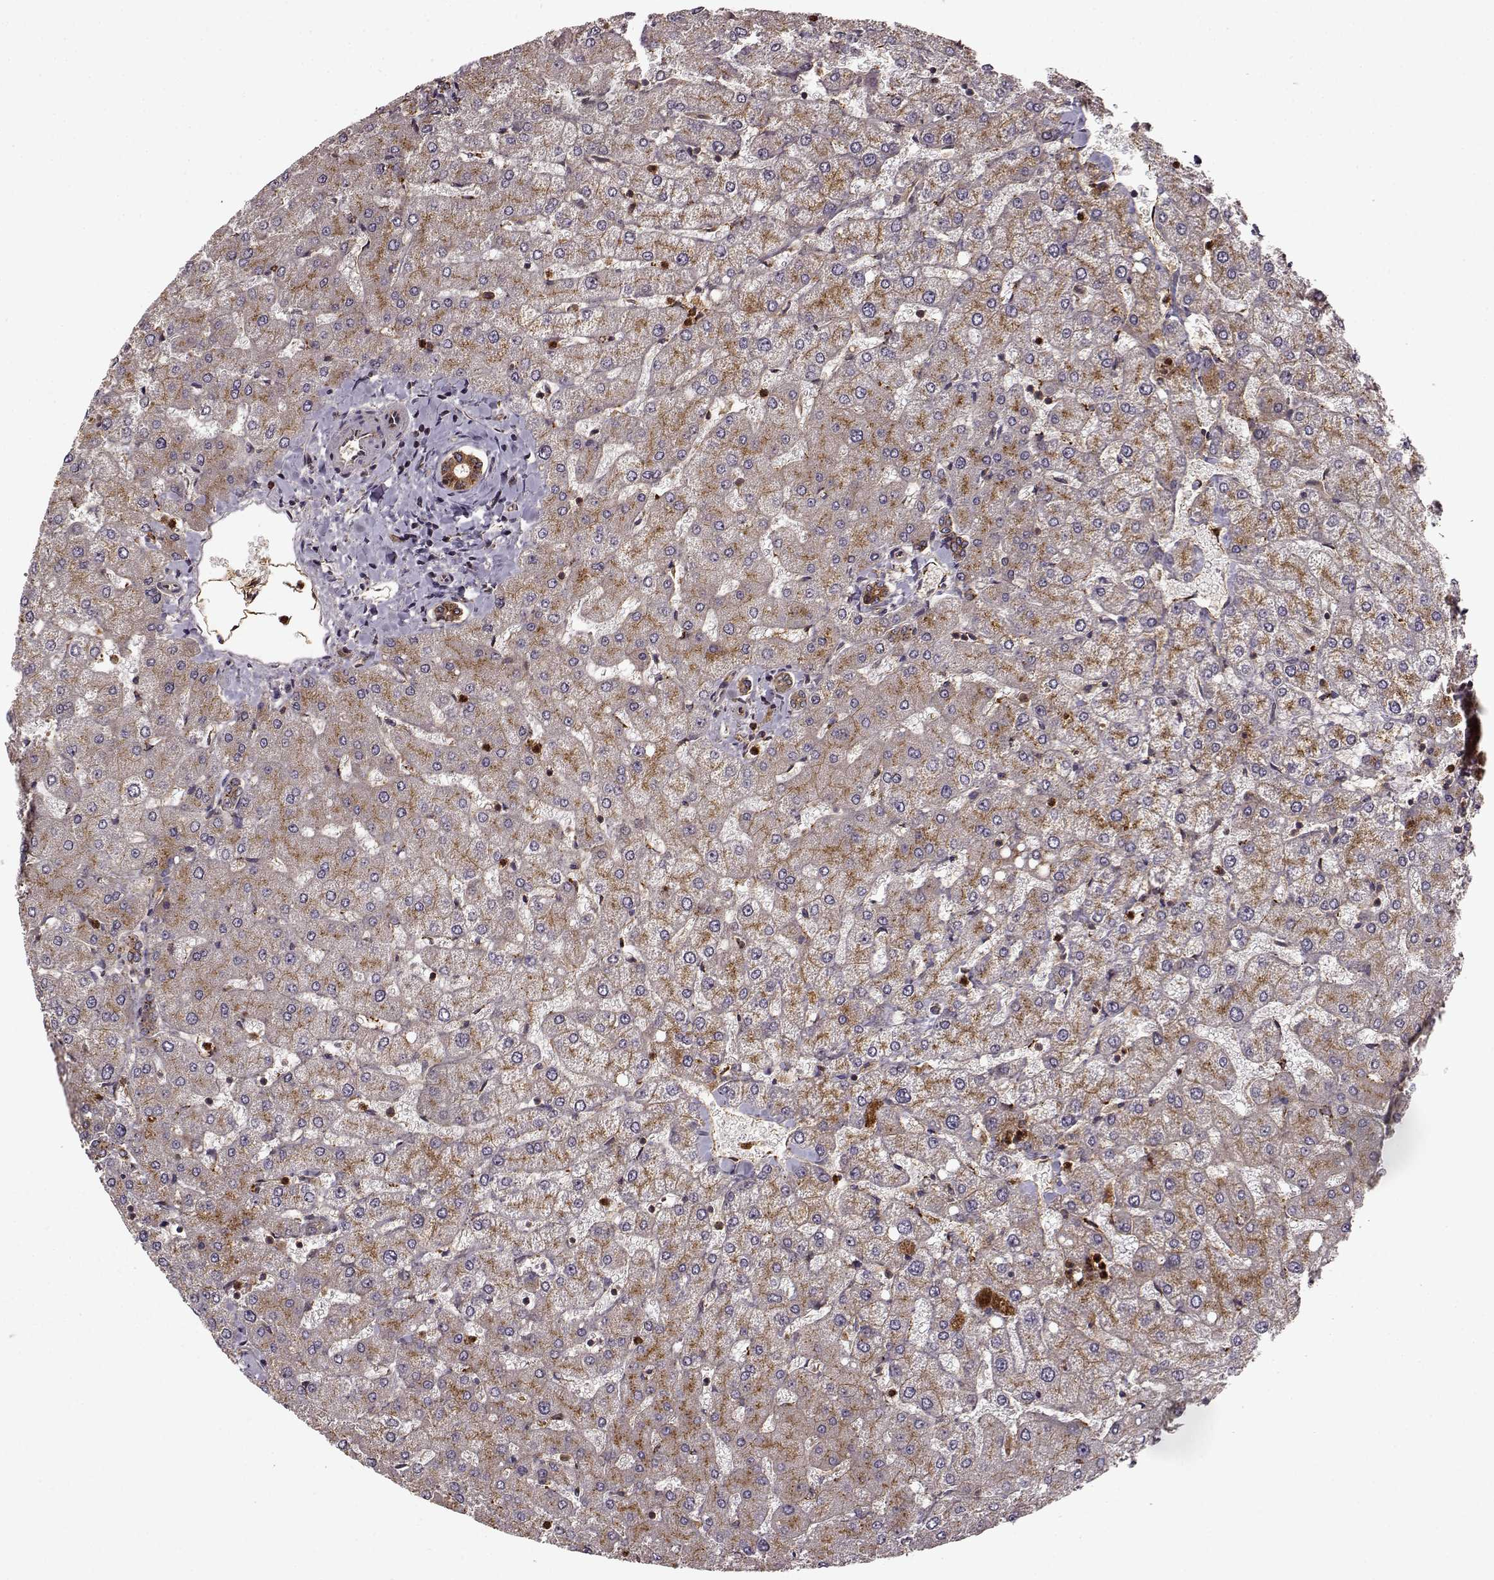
{"staining": {"intensity": "strong", "quantity": ">75%", "location": "cytoplasmic/membranous"}, "tissue": "liver", "cell_type": "Cholangiocytes", "image_type": "normal", "snomed": [{"axis": "morphology", "description": "Normal tissue, NOS"}, {"axis": "topography", "description": "Liver"}], "caption": "This micrograph reveals unremarkable liver stained with immunohistochemistry to label a protein in brown. The cytoplasmic/membranous of cholangiocytes show strong positivity for the protein. Nuclei are counter-stained blue.", "gene": "IFRD2", "patient": {"sex": "female", "age": 54}}